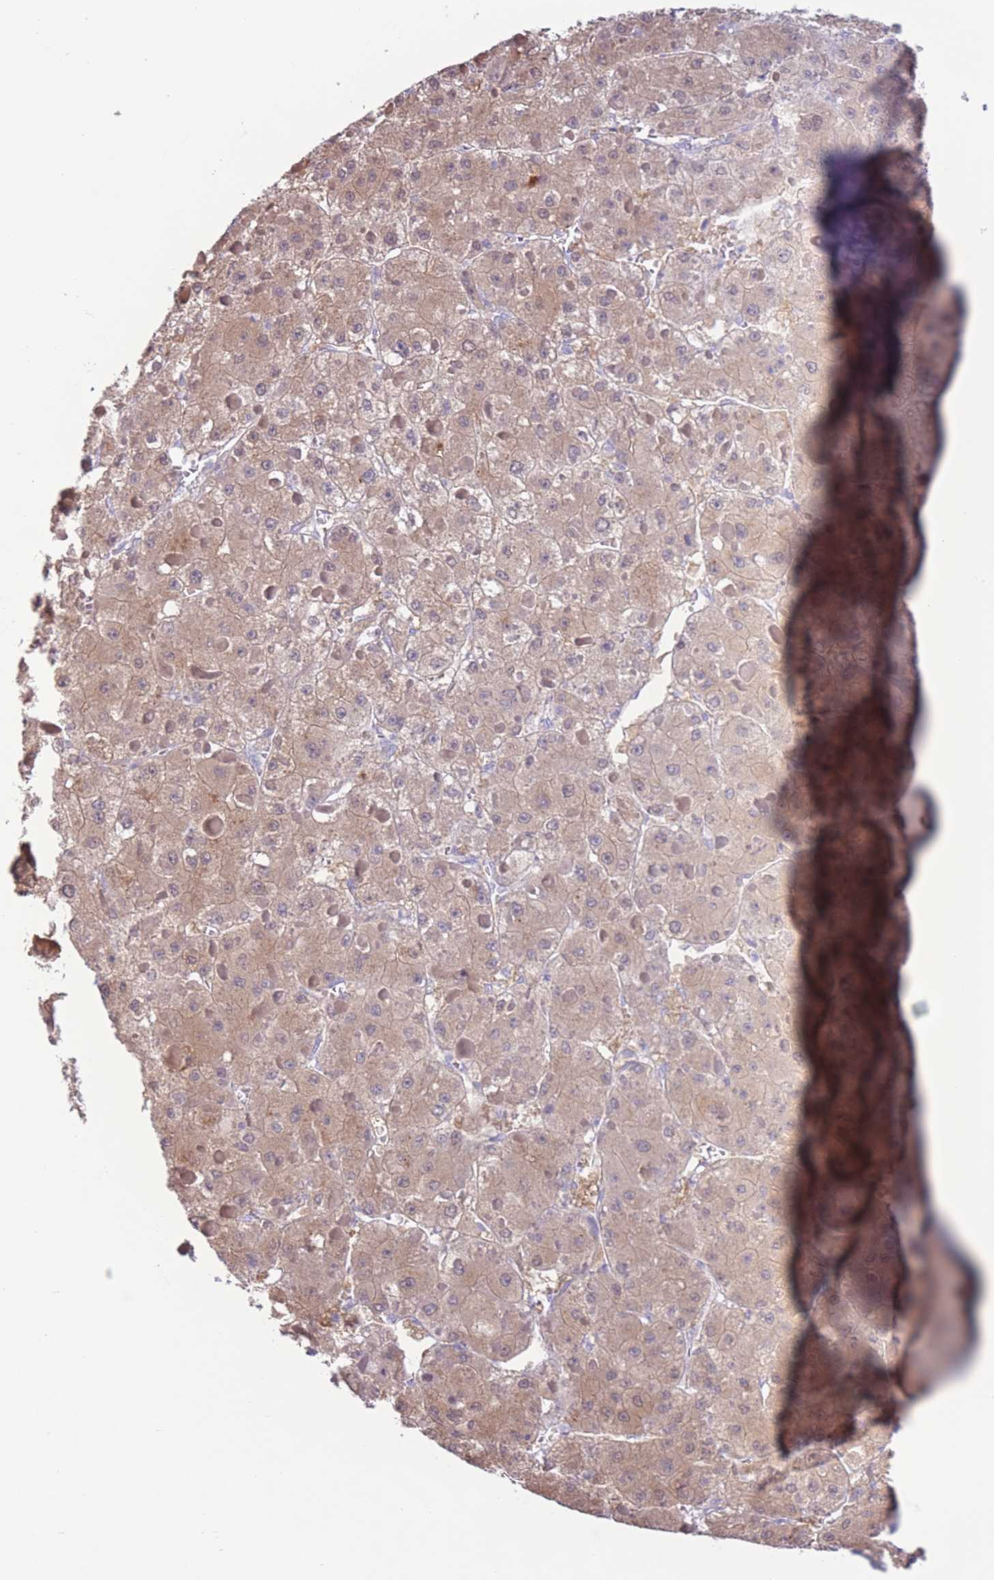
{"staining": {"intensity": "moderate", "quantity": ">75%", "location": "cytoplasmic/membranous"}, "tissue": "liver cancer", "cell_type": "Tumor cells", "image_type": "cancer", "snomed": [{"axis": "morphology", "description": "Carcinoma, Hepatocellular, NOS"}, {"axis": "topography", "description": "Liver"}], "caption": "Brown immunohistochemical staining in human liver cancer exhibits moderate cytoplasmic/membranous expression in approximately >75% of tumor cells.", "gene": "FAH", "patient": {"sex": "female", "age": 73}}